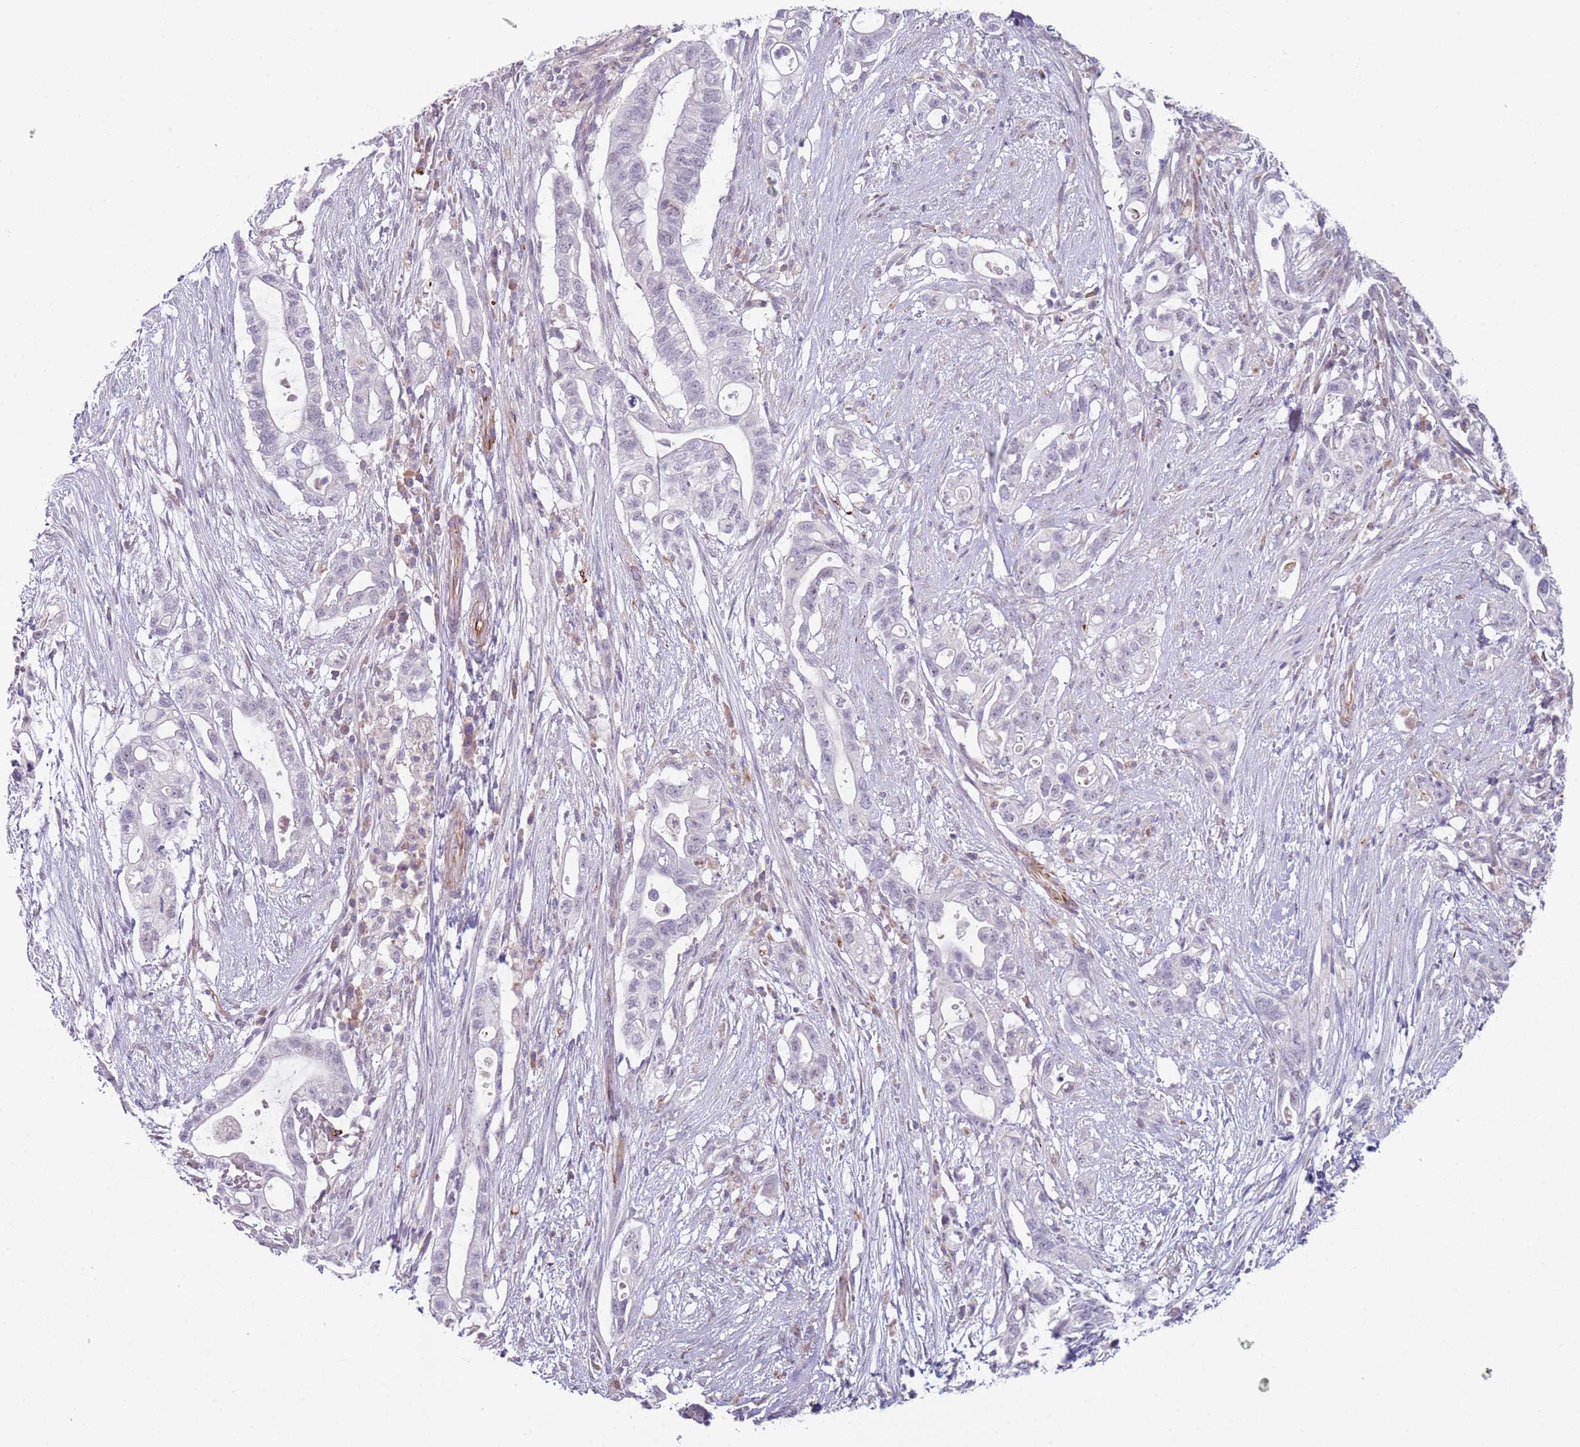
{"staining": {"intensity": "negative", "quantity": "none", "location": "none"}, "tissue": "pancreatic cancer", "cell_type": "Tumor cells", "image_type": "cancer", "snomed": [{"axis": "morphology", "description": "Adenocarcinoma, NOS"}, {"axis": "topography", "description": "Pancreas"}], "caption": "The image shows no significant expression in tumor cells of adenocarcinoma (pancreatic).", "gene": "NBPF3", "patient": {"sex": "female", "age": 72}}